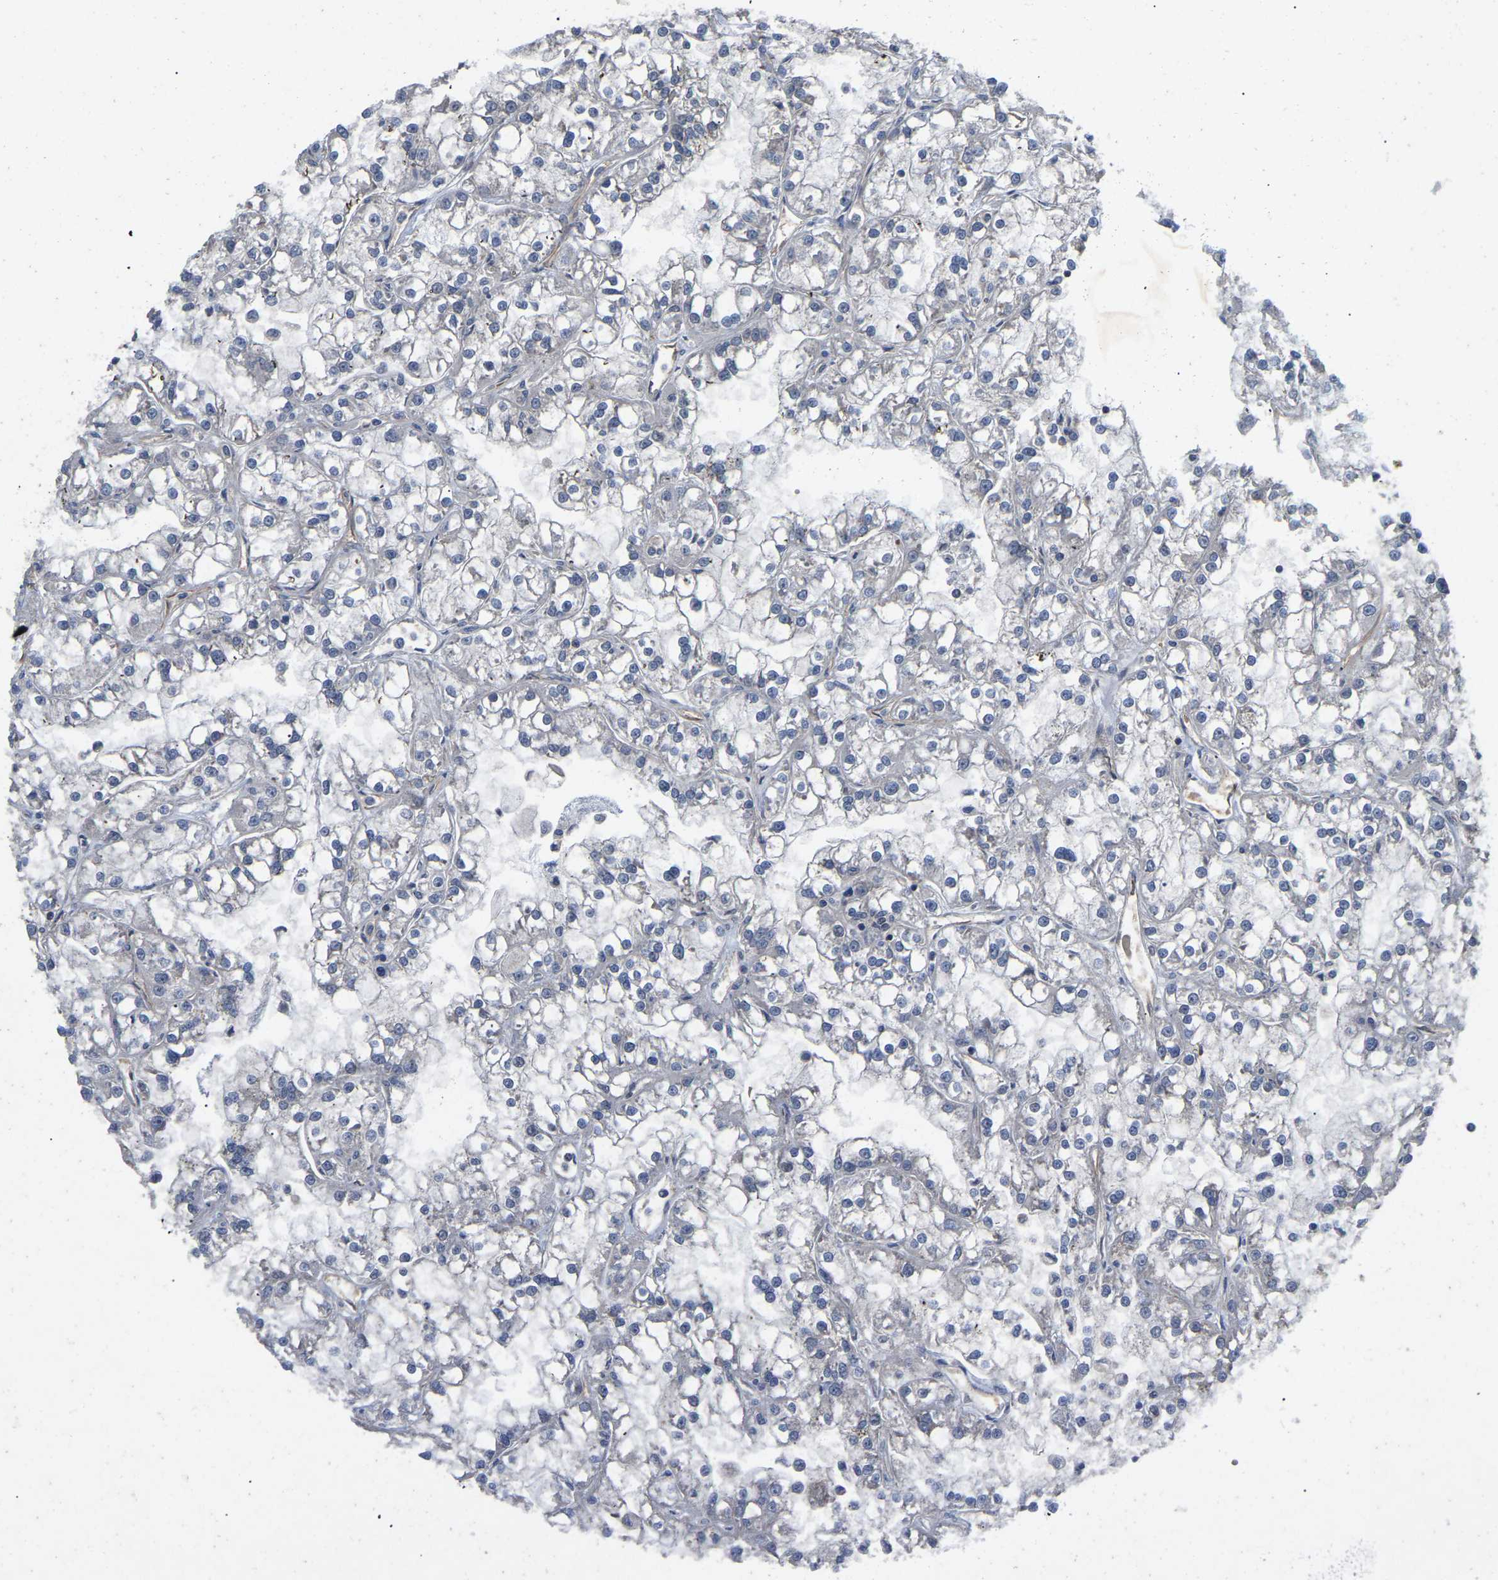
{"staining": {"intensity": "negative", "quantity": "none", "location": "none"}, "tissue": "renal cancer", "cell_type": "Tumor cells", "image_type": "cancer", "snomed": [{"axis": "morphology", "description": "Adenocarcinoma, NOS"}, {"axis": "topography", "description": "Kidney"}], "caption": "Human renal cancer (adenocarcinoma) stained for a protein using immunohistochemistry shows no positivity in tumor cells.", "gene": "PRDM14", "patient": {"sex": "female", "age": 52}}